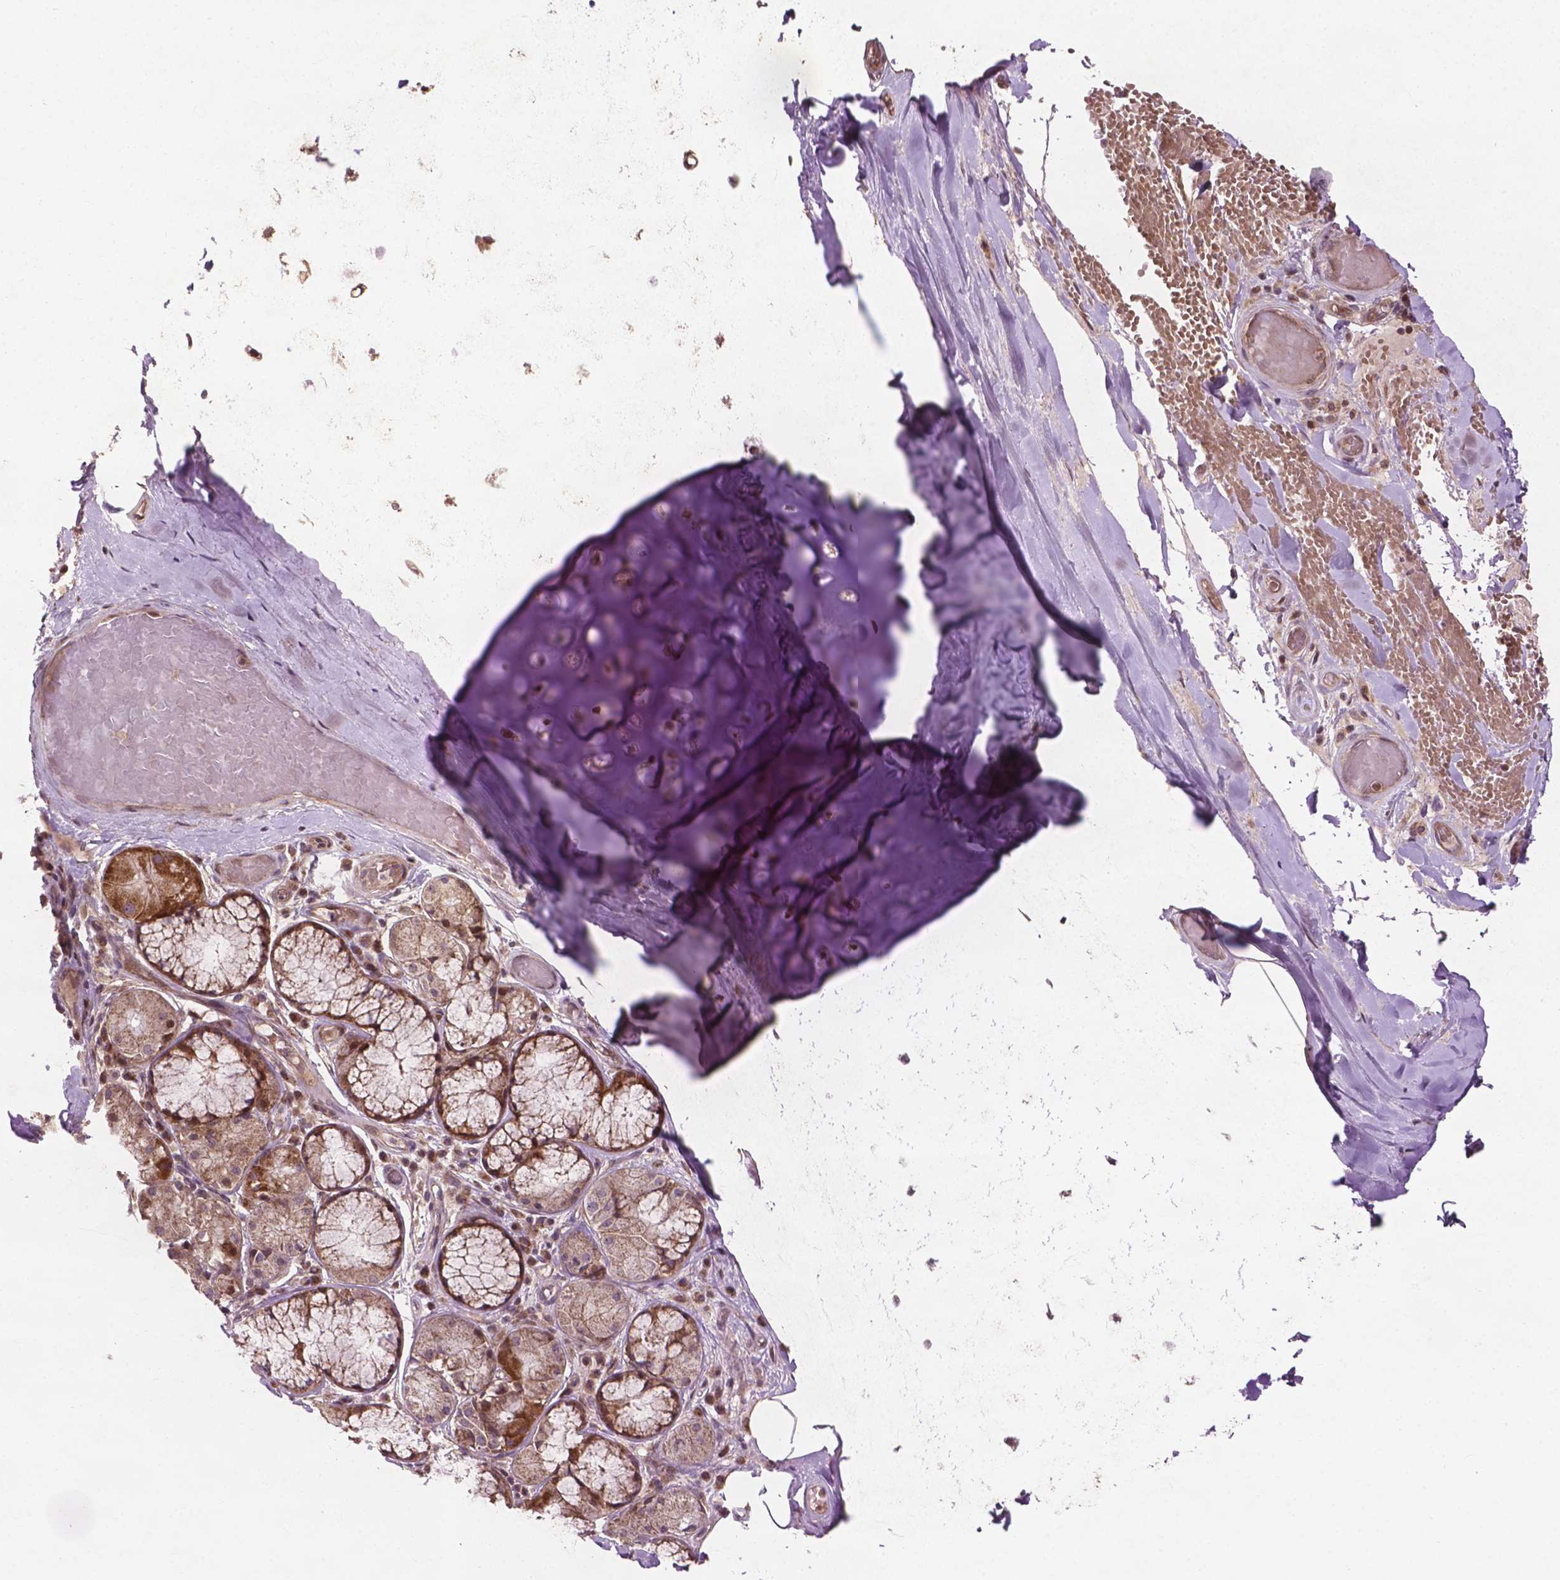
{"staining": {"intensity": "moderate", "quantity": "25%-75%", "location": "nuclear"}, "tissue": "soft tissue", "cell_type": "Chondrocytes", "image_type": "normal", "snomed": [{"axis": "morphology", "description": "Normal tissue, NOS"}, {"axis": "topography", "description": "Cartilage tissue"}, {"axis": "topography", "description": "Bronchus"}], "caption": "Immunohistochemistry (IHC) of normal soft tissue shows medium levels of moderate nuclear staining in about 25%-75% of chondrocytes. (DAB (3,3'-diaminobenzidine) IHC, brown staining for protein, blue staining for nuclei).", "gene": "B3GALNT2", "patient": {"sex": "male", "age": 64}}